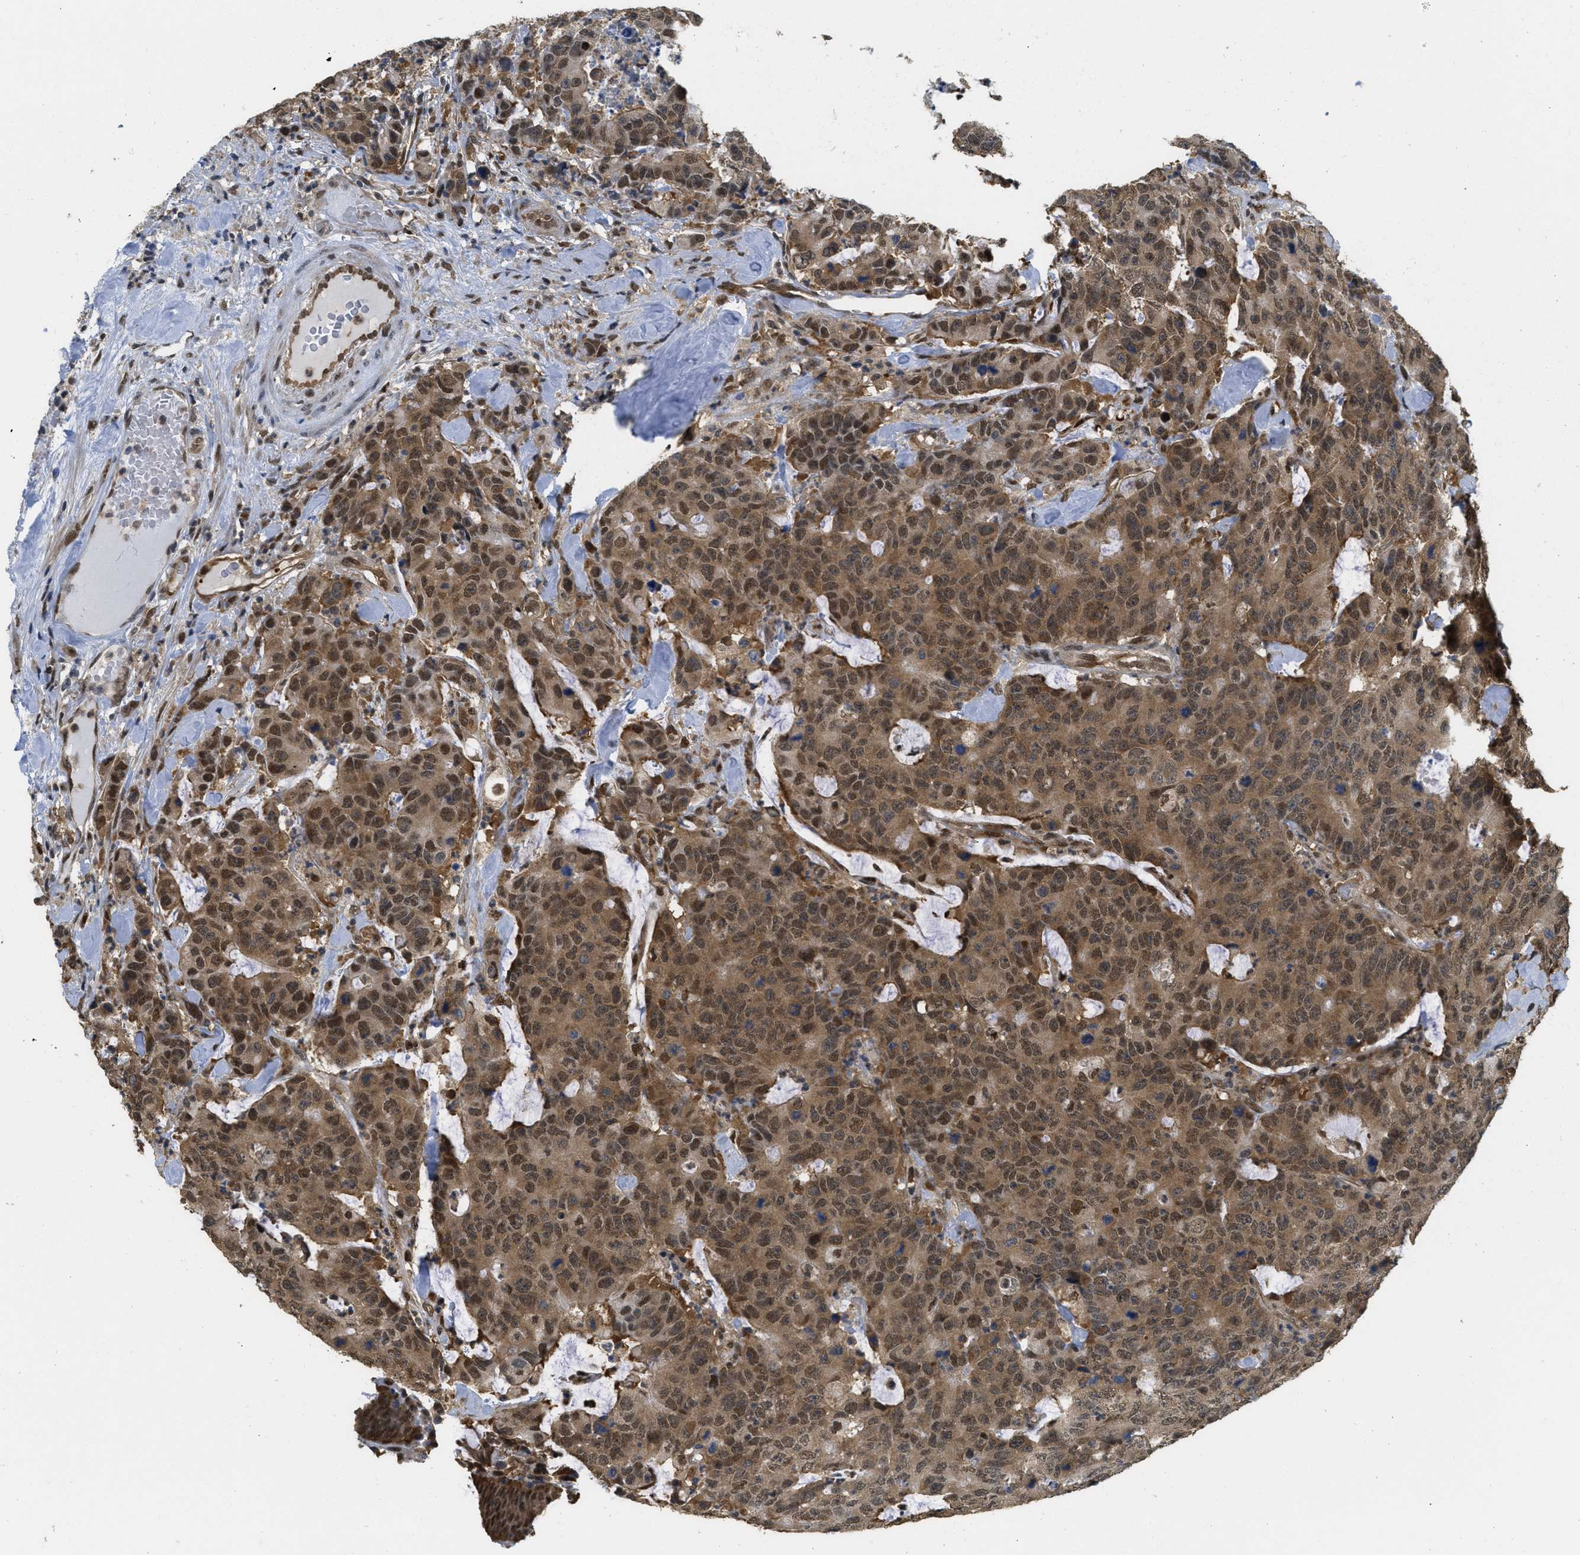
{"staining": {"intensity": "moderate", "quantity": ">75%", "location": "cytoplasmic/membranous,nuclear"}, "tissue": "colorectal cancer", "cell_type": "Tumor cells", "image_type": "cancer", "snomed": [{"axis": "morphology", "description": "Adenocarcinoma, NOS"}, {"axis": "topography", "description": "Colon"}], "caption": "Approximately >75% of tumor cells in adenocarcinoma (colorectal) show moderate cytoplasmic/membranous and nuclear protein positivity as visualized by brown immunohistochemical staining.", "gene": "PSMC5", "patient": {"sex": "female", "age": 86}}